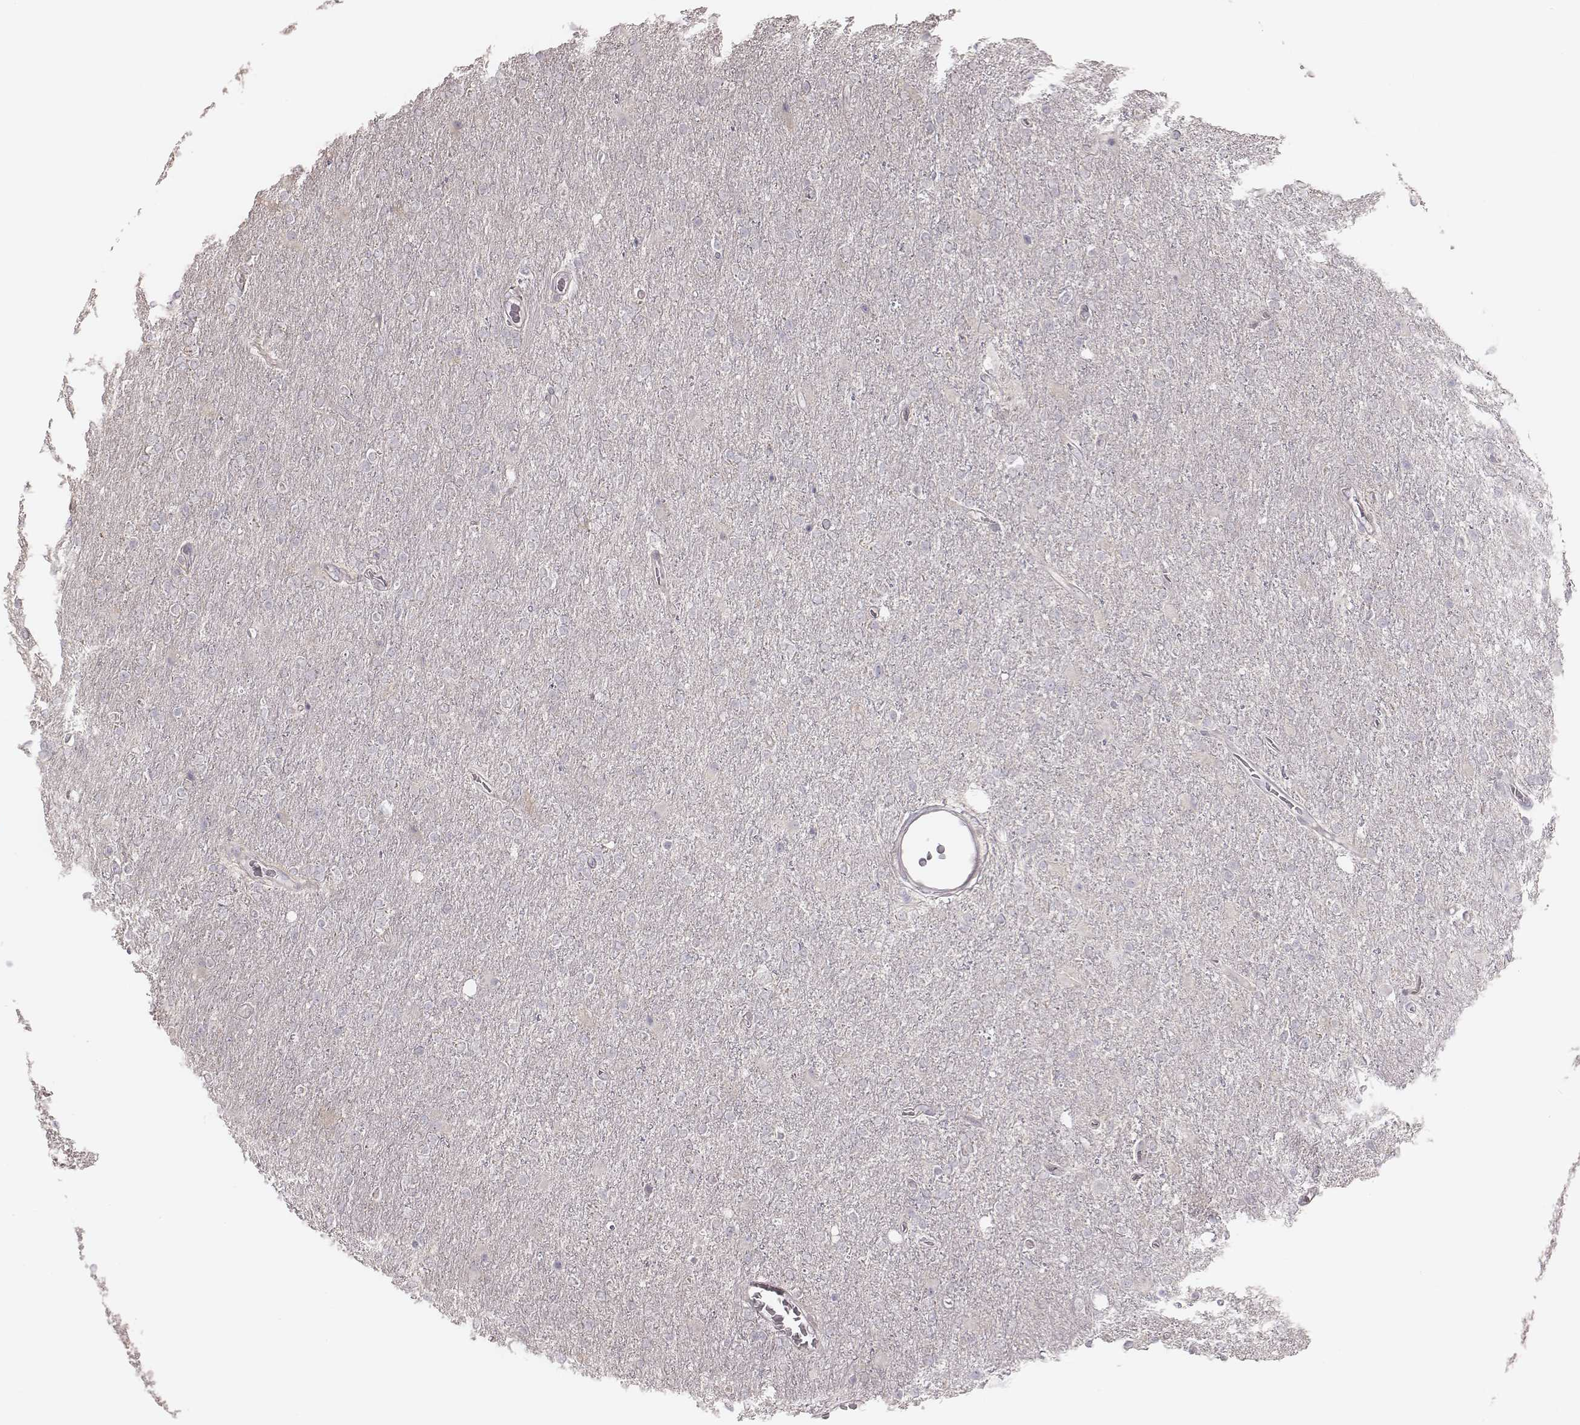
{"staining": {"intensity": "negative", "quantity": "none", "location": "none"}, "tissue": "glioma", "cell_type": "Tumor cells", "image_type": "cancer", "snomed": [{"axis": "morphology", "description": "Glioma, malignant, High grade"}, {"axis": "topography", "description": "Cerebral cortex"}], "caption": "DAB immunohistochemical staining of glioma reveals no significant positivity in tumor cells.", "gene": "TDRD5", "patient": {"sex": "male", "age": 70}}